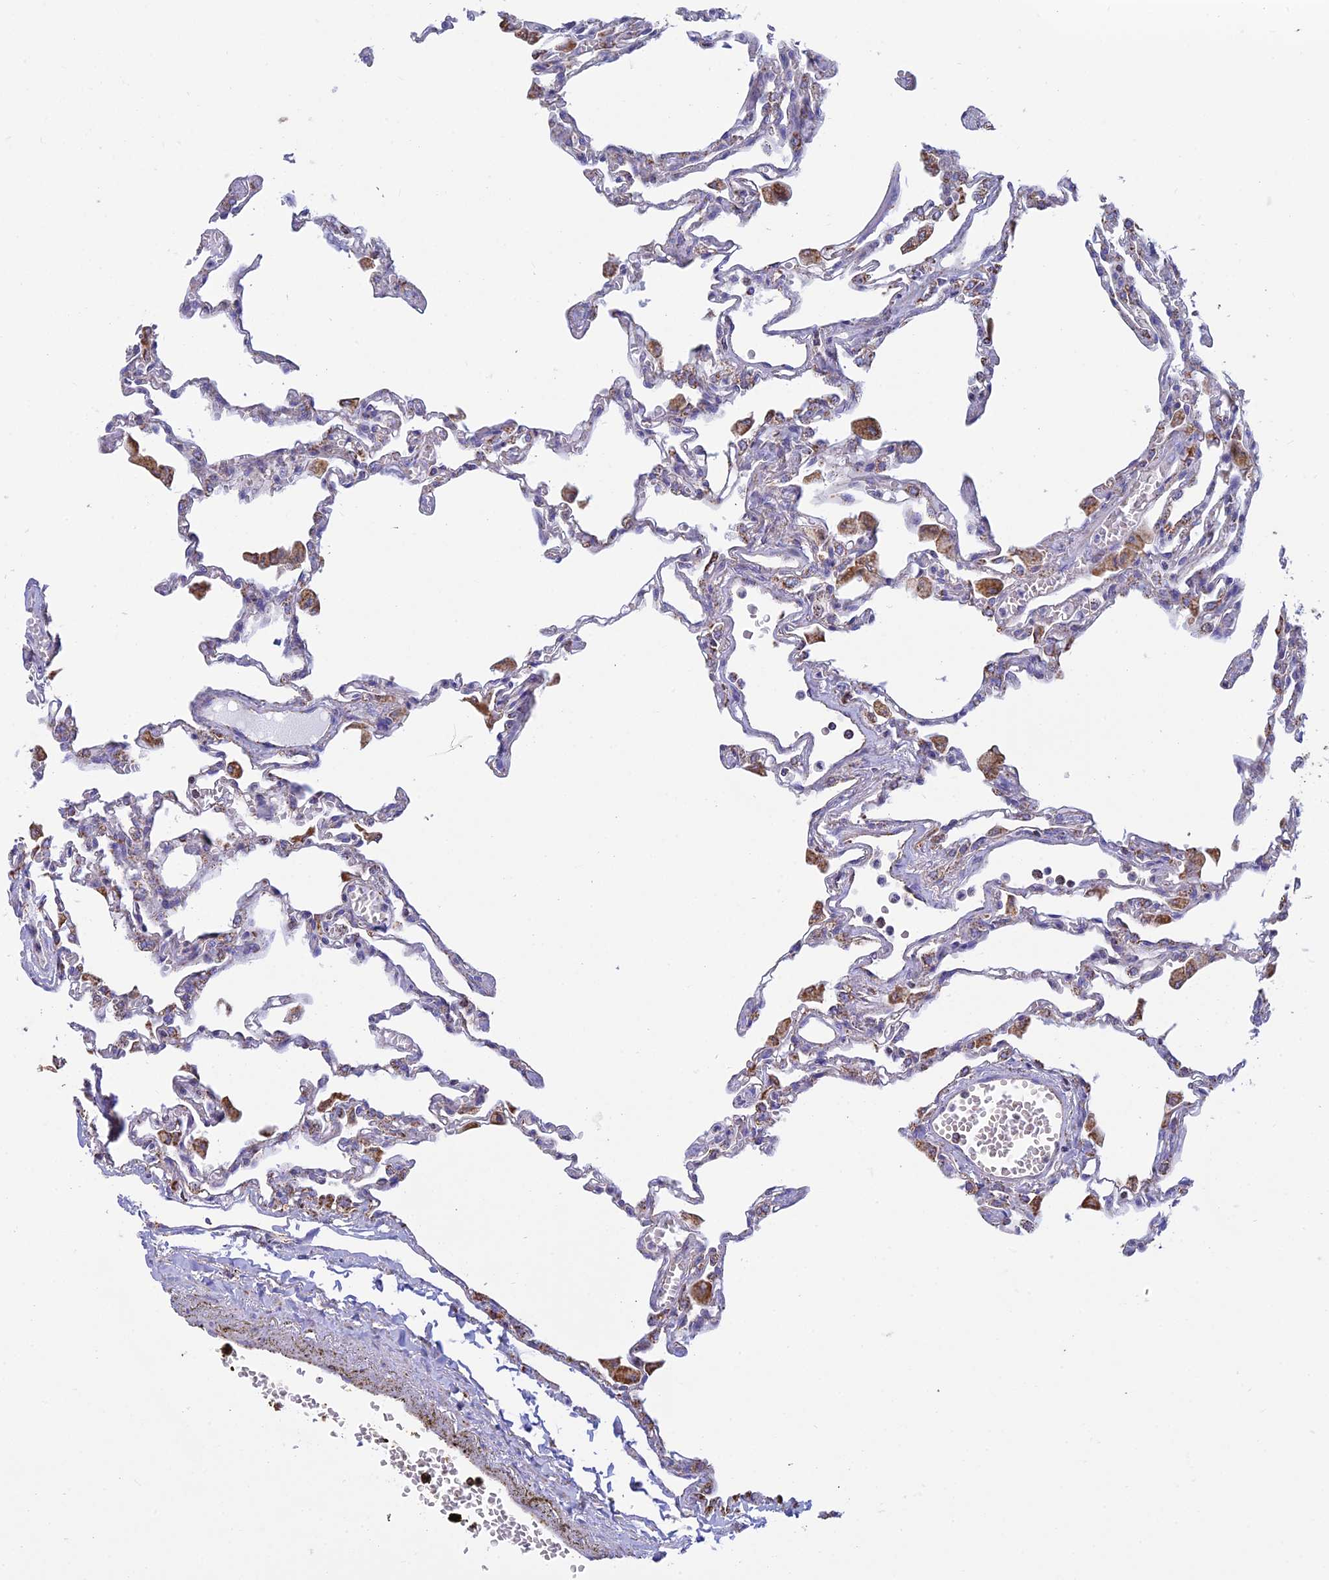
{"staining": {"intensity": "moderate", "quantity": "<25%", "location": "cytoplasmic/membranous"}, "tissue": "lung", "cell_type": "Alveolar cells", "image_type": "normal", "snomed": [{"axis": "morphology", "description": "Normal tissue, NOS"}, {"axis": "topography", "description": "Bronchus"}, {"axis": "topography", "description": "Lung"}], "caption": "Immunohistochemistry (IHC) (DAB) staining of benign lung shows moderate cytoplasmic/membranous protein staining in approximately <25% of alveolar cells.", "gene": "OR2W3", "patient": {"sex": "female", "age": 49}}